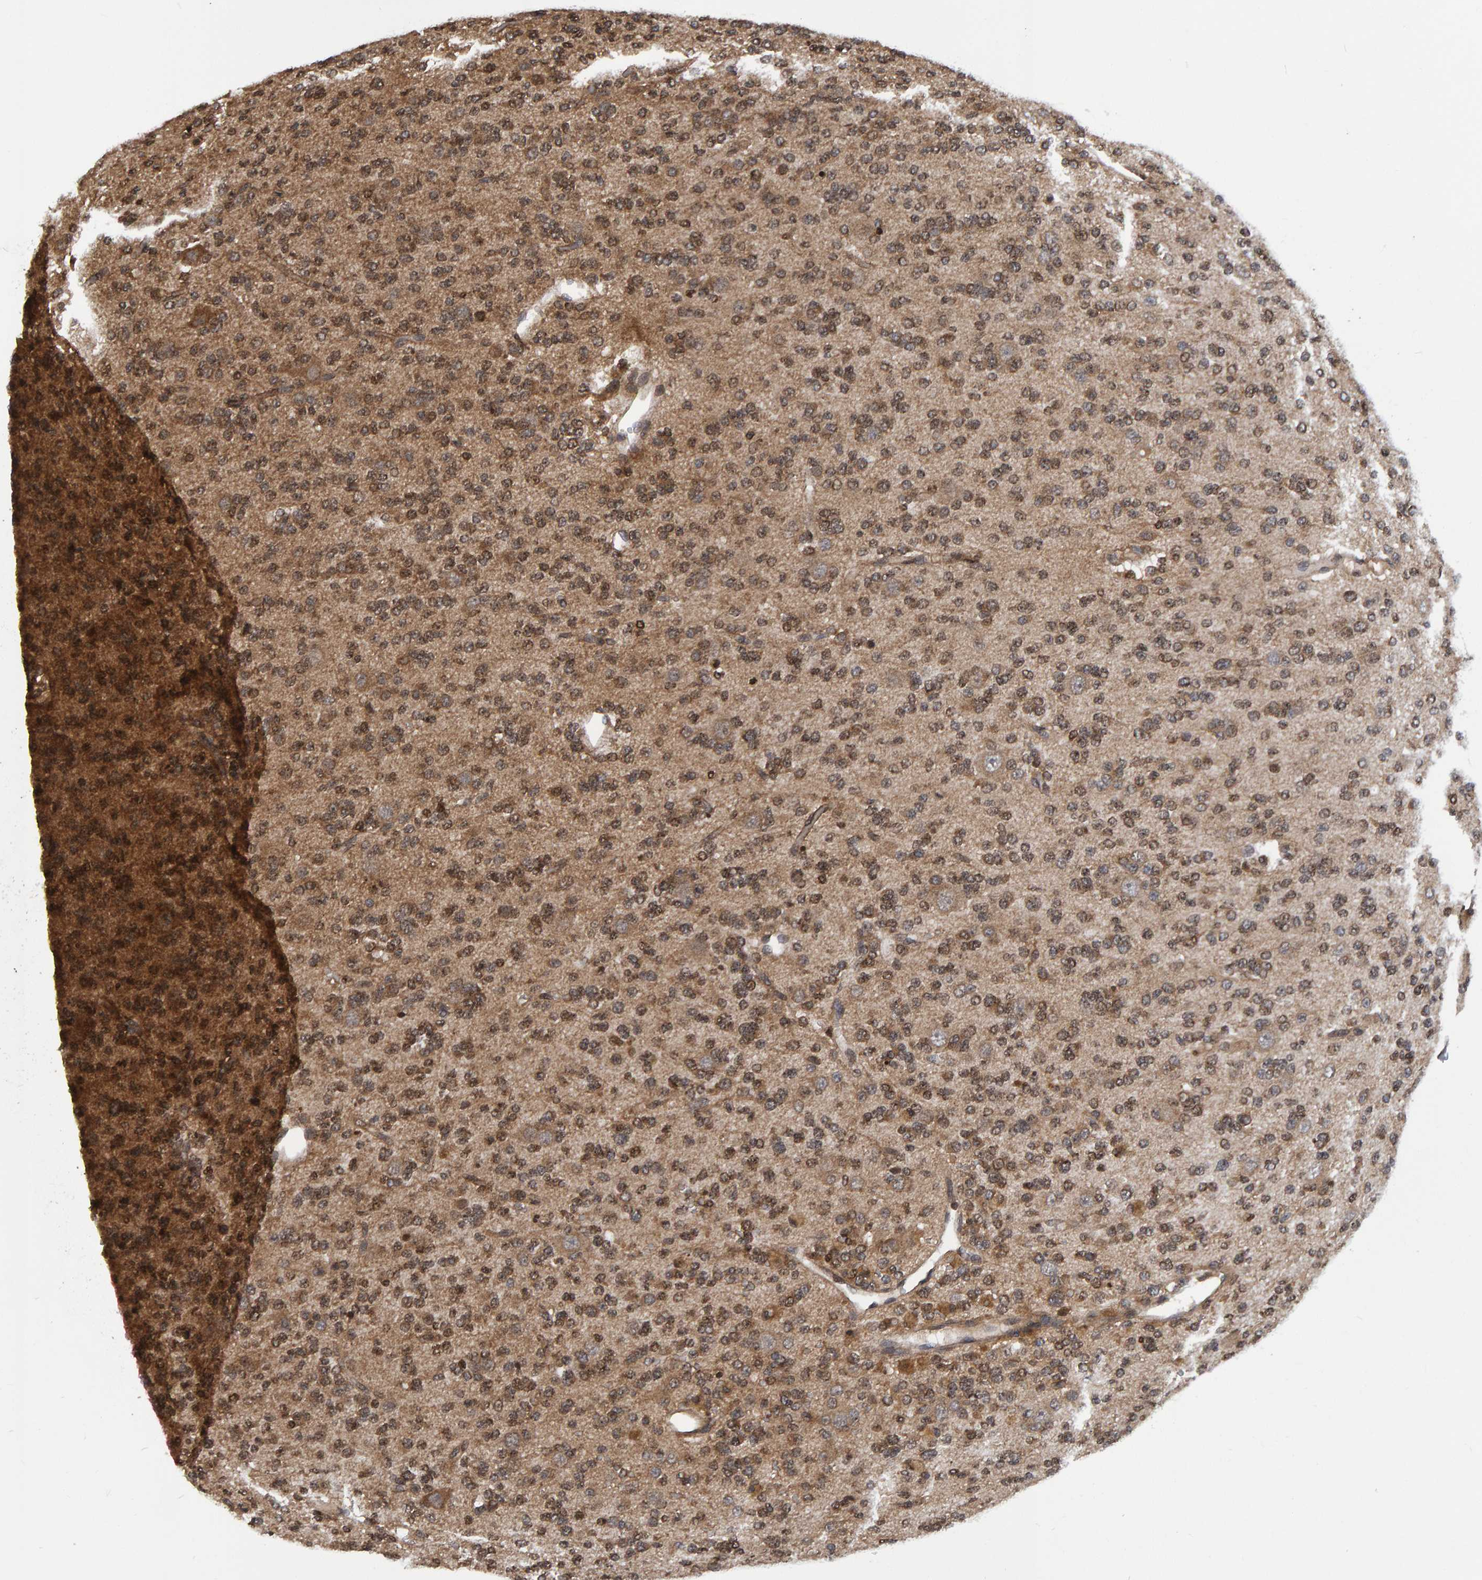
{"staining": {"intensity": "moderate", "quantity": ">75%", "location": "cytoplasmic/membranous,nuclear"}, "tissue": "glioma", "cell_type": "Tumor cells", "image_type": "cancer", "snomed": [{"axis": "morphology", "description": "Glioma, malignant, Low grade"}, {"axis": "topography", "description": "Brain"}], "caption": "High-power microscopy captured an immunohistochemistry (IHC) histopathology image of malignant glioma (low-grade), revealing moderate cytoplasmic/membranous and nuclear expression in about >75% of tumor cells.", "gene": "GAB2", "patient": {"sex": "male", "age": 38}}